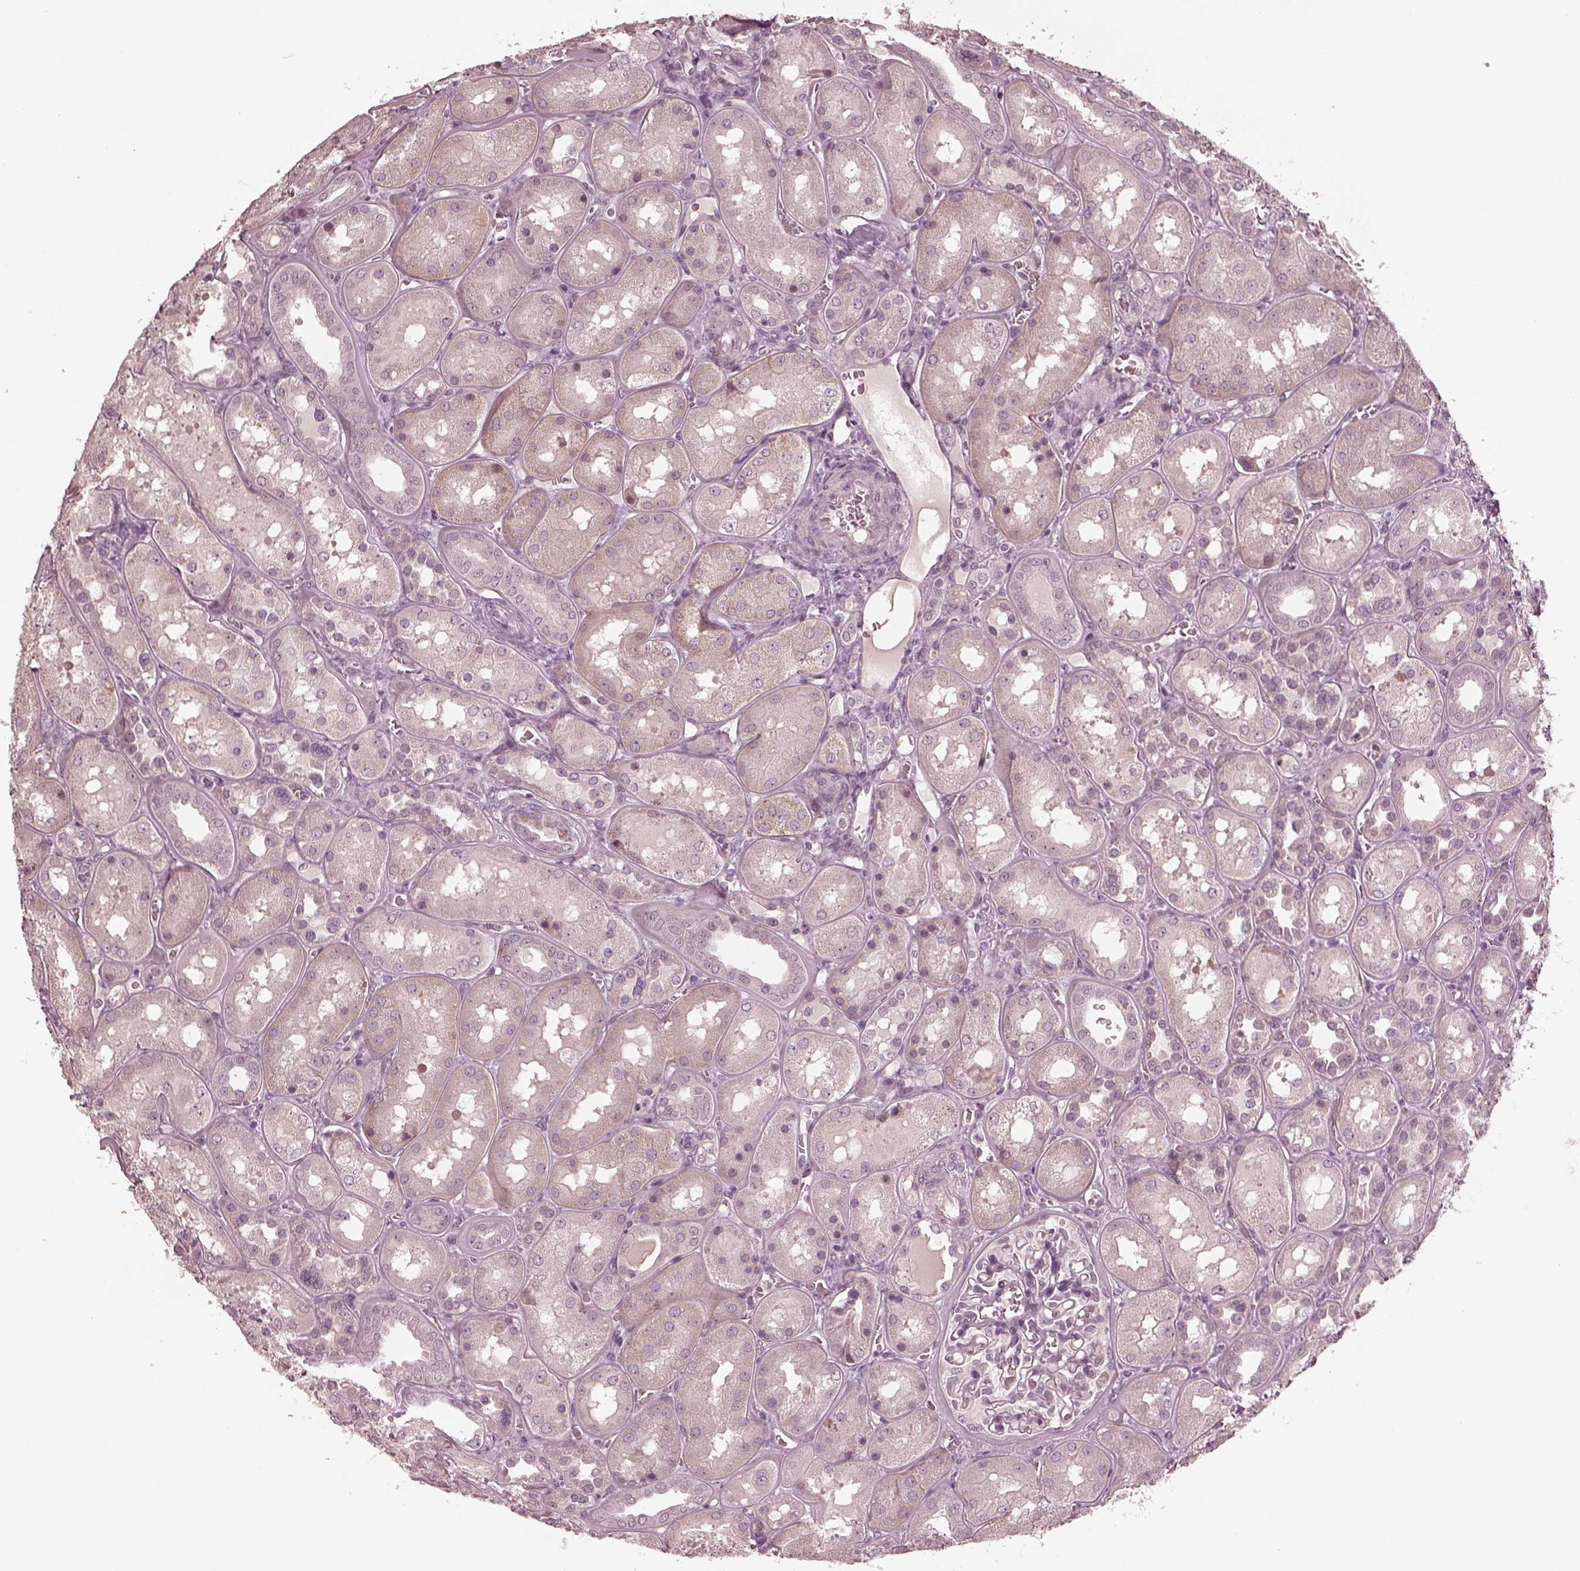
{"staining": {"intensity": "negative", "quantity": "none", "location": "none"}, "tissue": "kidney", "cell_type": "Cells in glomeruli", "image_type": "normal", "snomed": [{"axis": "morphology", "description": "Normal tissue, NOS"}, {"axis": "topography", "description": "Kidney"}], "caption": "The image demonstrates no significant positivity in cells in glomeruli of kidney. (DAB (3,3'-diaminobenzidine) immunohistochemistry (IHC), high magnification).", "gene": "RGS7", "patient": {"sex": "male", "age": 73}}